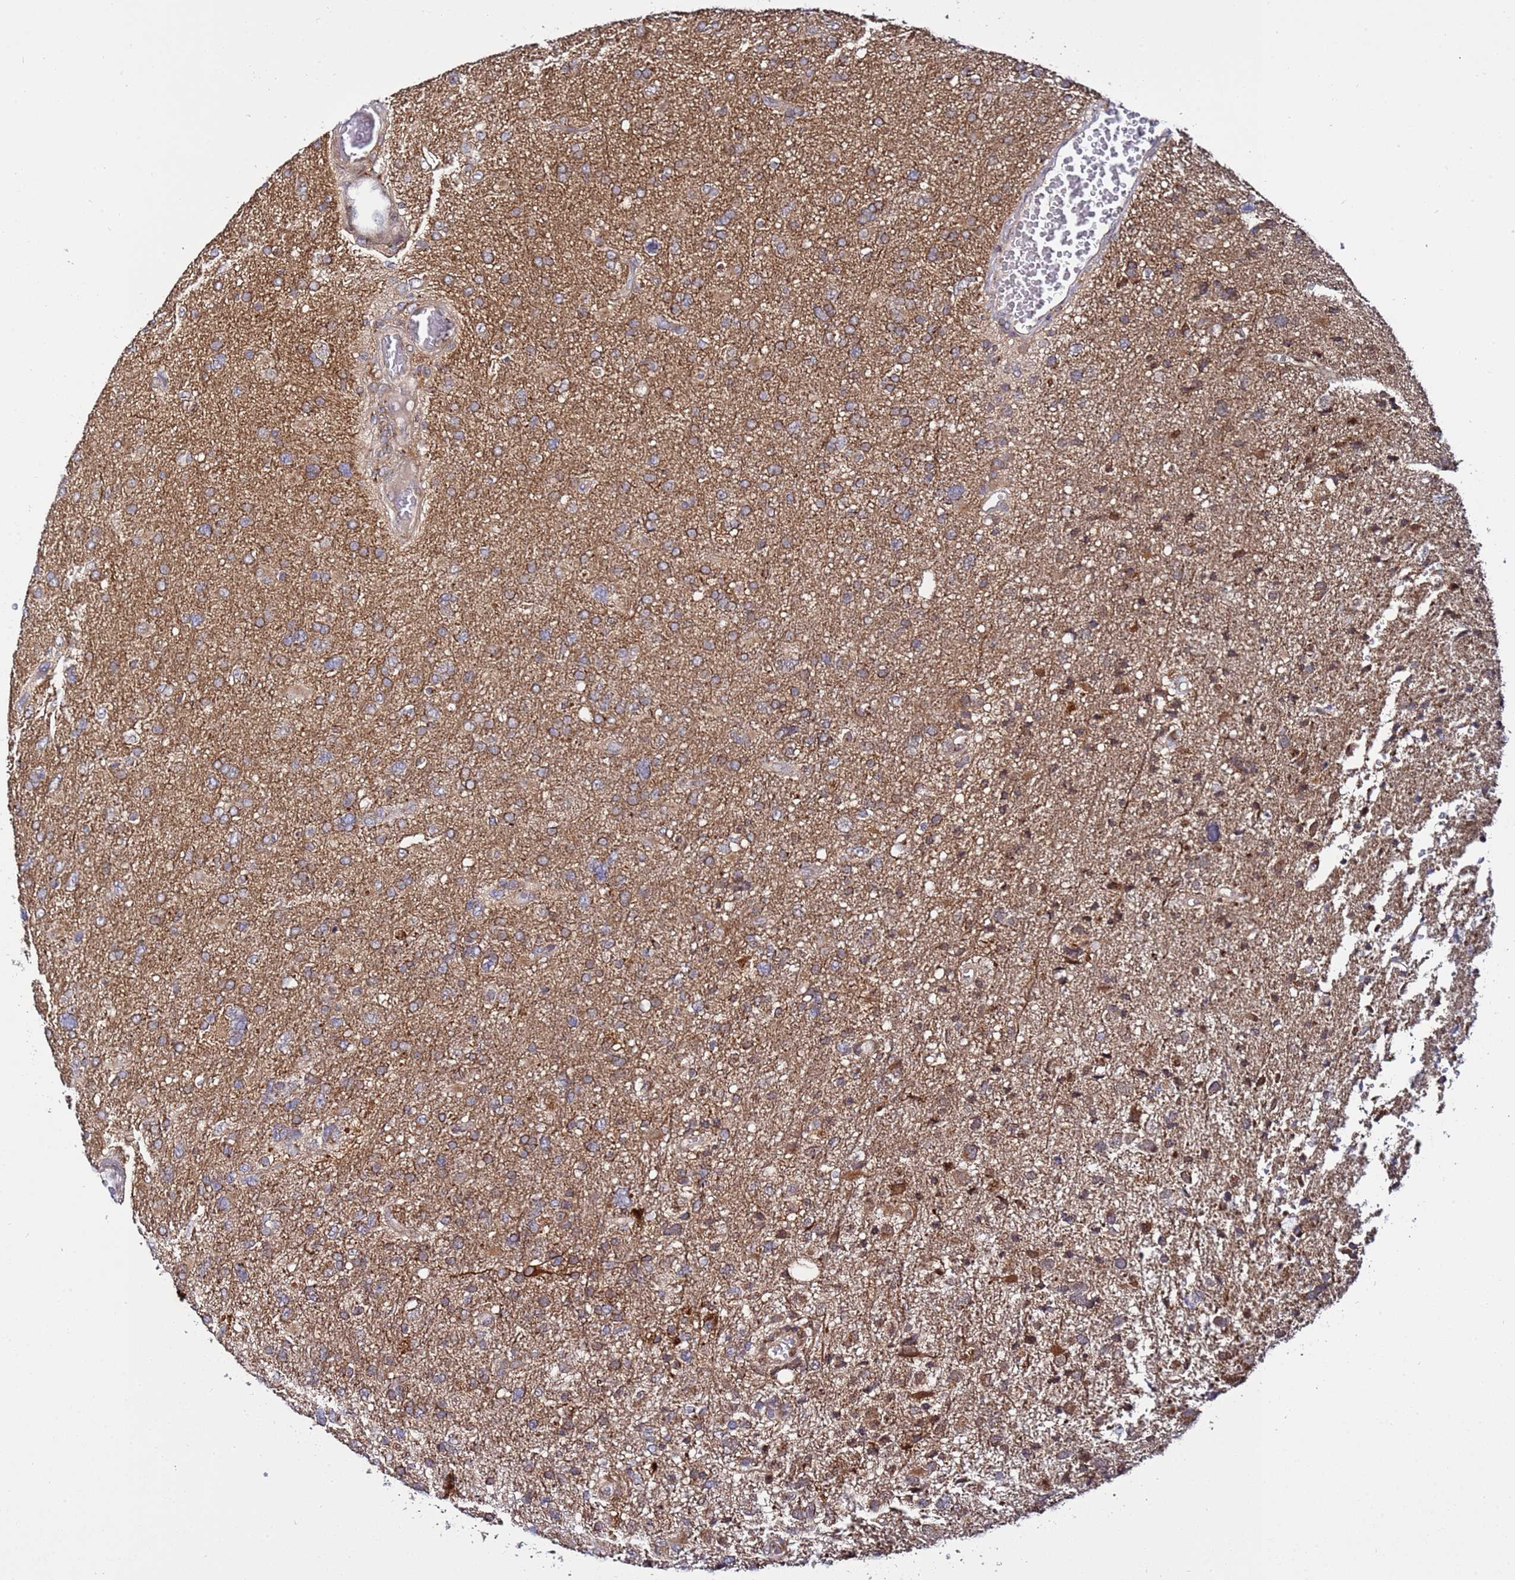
{"staining": {"intensity": "weak", "quantity": ">75%", "location": "cytoplasmic/membranous"}, "tissue": "glioma", "cell_type": "Tumor cells", "image_type": "cancer", "snomed": [{"axis": "morphology", "description": "Glioma, malignant, High grade"}, {"axis": "topography", "description": "Brain"}], "caption": "Protein expression analysis of glioma demonstrates weak cytoplasmic/membranous staining in about >75% of tumor cells.", "gene": "TMEM176B", "patient": {"sex": "male", "age": 61}}